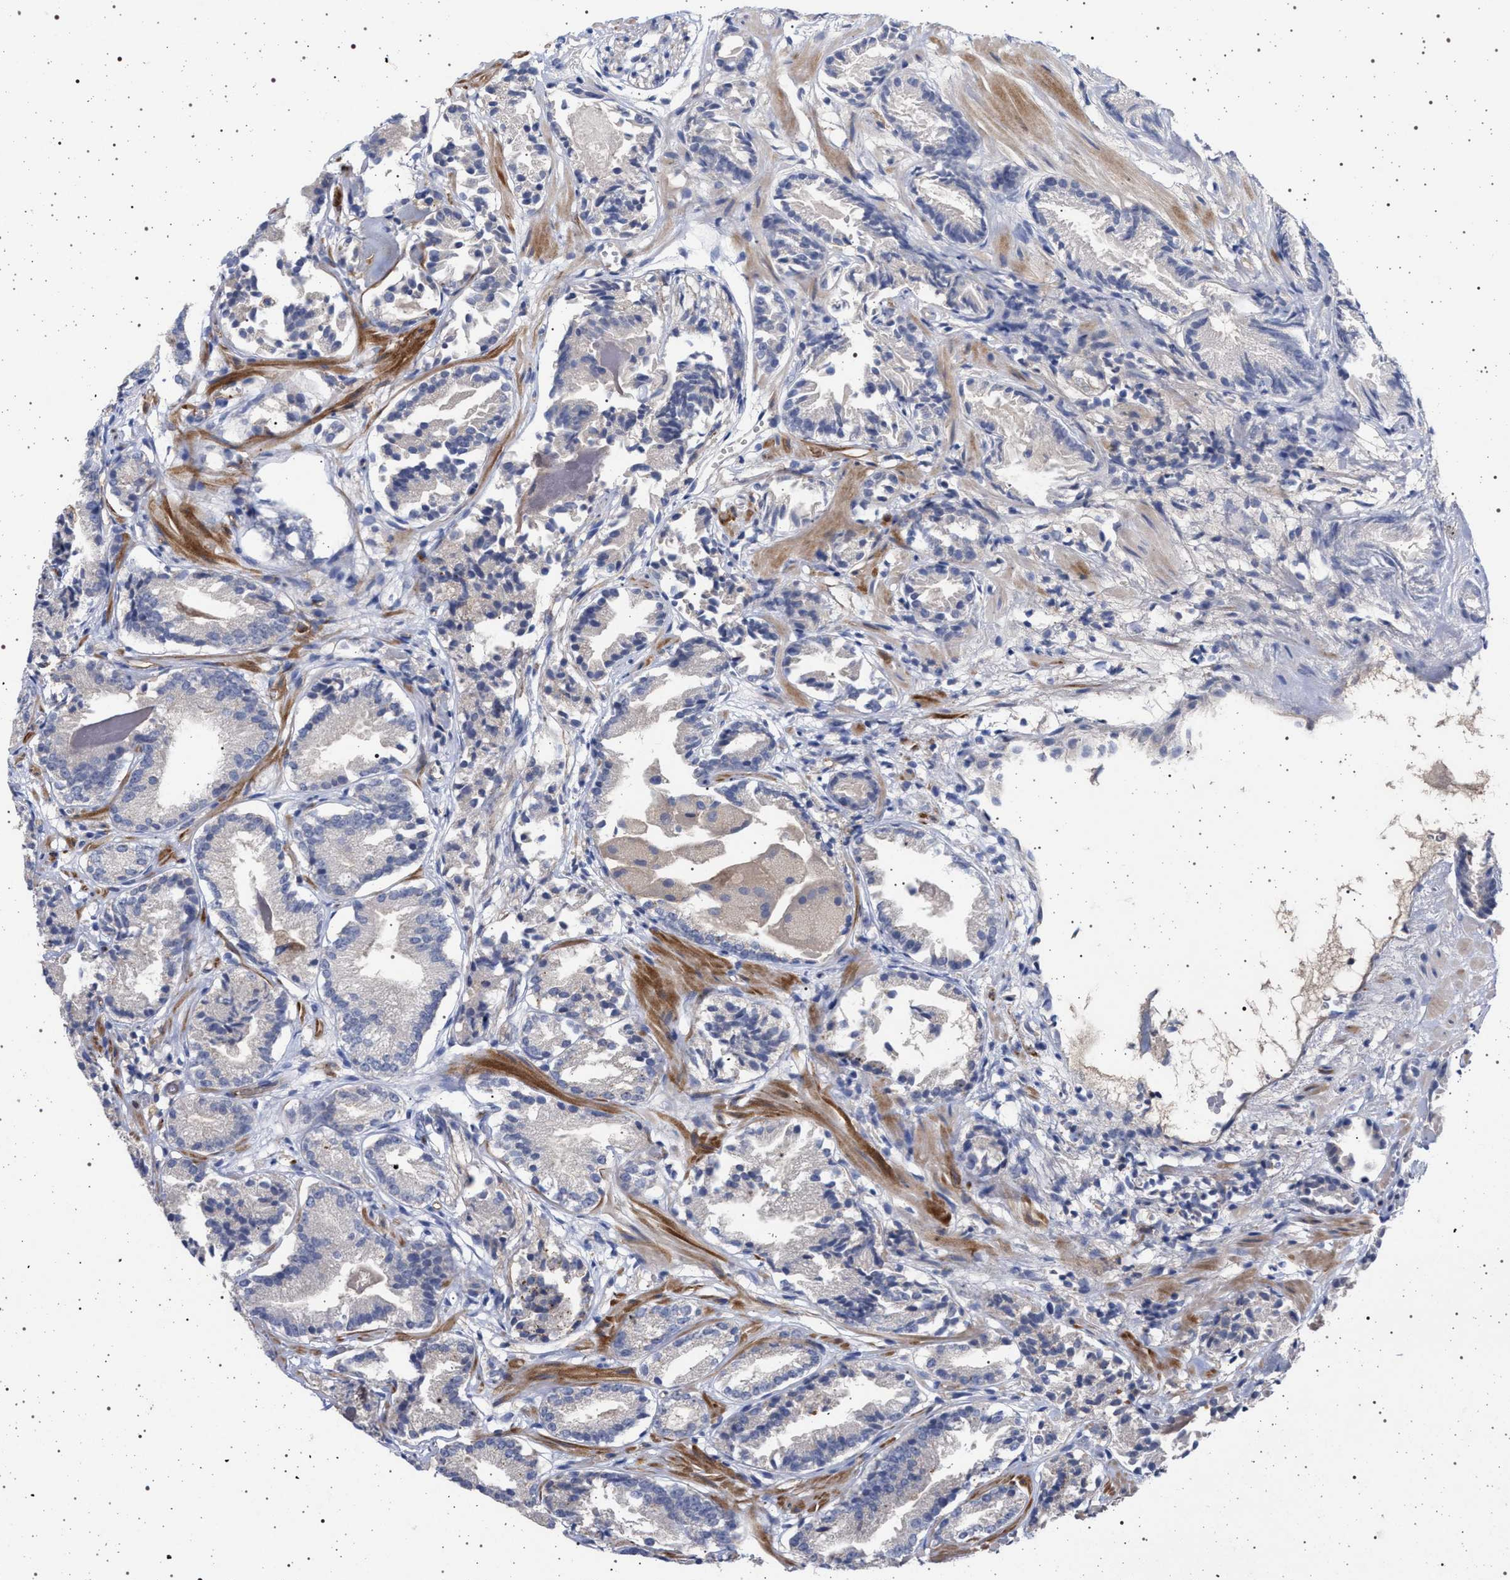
{"staining": {"intensity": "negative", "quantity": "none", "location": "none"}, "tissue": "prostate cancer", "cell_type": "Tumor cells", "image_type": "cancer", "snomed": [{"axis": "morphology", "description": "Adenocarcinoma, Low grade"}, {"axis": "topography", "description": "Prostate"}], "caption": "A photomicrograph of human prostate cancer is negative for staining in tumor cells. (DAB immunohistochemistry (IHC) visualized using brightfield microscopy, high magnification).", "gene": "RBM48", "patient": {"sex": "male", "age": 51}}